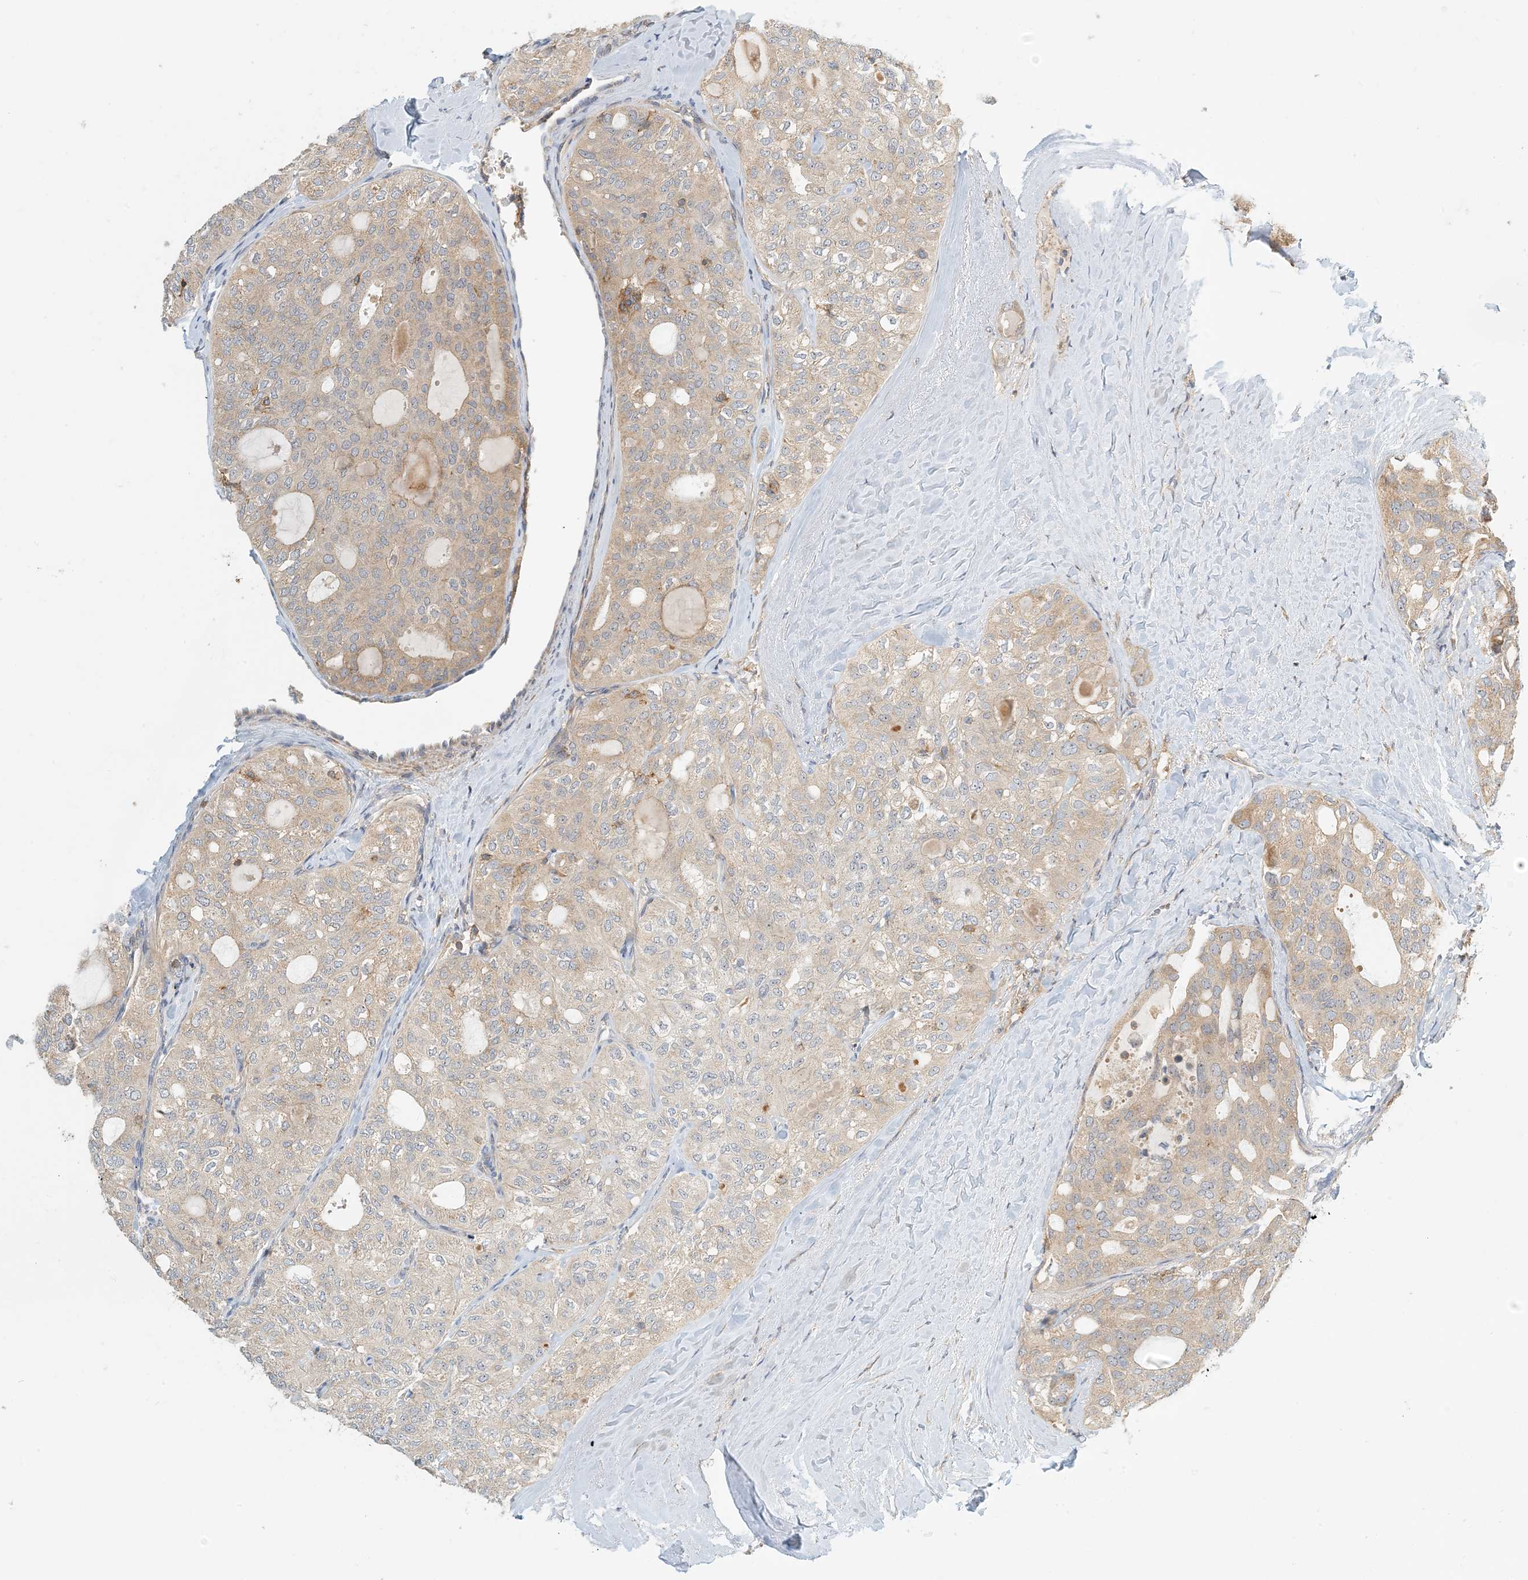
{"staining": {"intensity": "weak", "quantity": "25%-75%", "location": "cytoplasmic/membranous"}, "tissue": "thyroid cancer", "cell_type": "Tumor cells", "image_type": "cancer", "snomed": [{"axis": "morphology", "description": "Follicular adenoma carcinoma, NOS"}, {"axis": "topography", "description": "Thyroid gland"}], "caption": "Thyroid follicular adenoma carcinoma stained with DAB (3,3'-diaminobenzidine) immunohistochemistry (IHC) displays low levels of weak cytoplasmic/membranous positivity in about 25%-75% of tumor cells. (DAB IHC, brown staining for protein, blue staining for nuclei).", "gene": "COLEC11", "patient": {"sex": "male", "age": 75}}